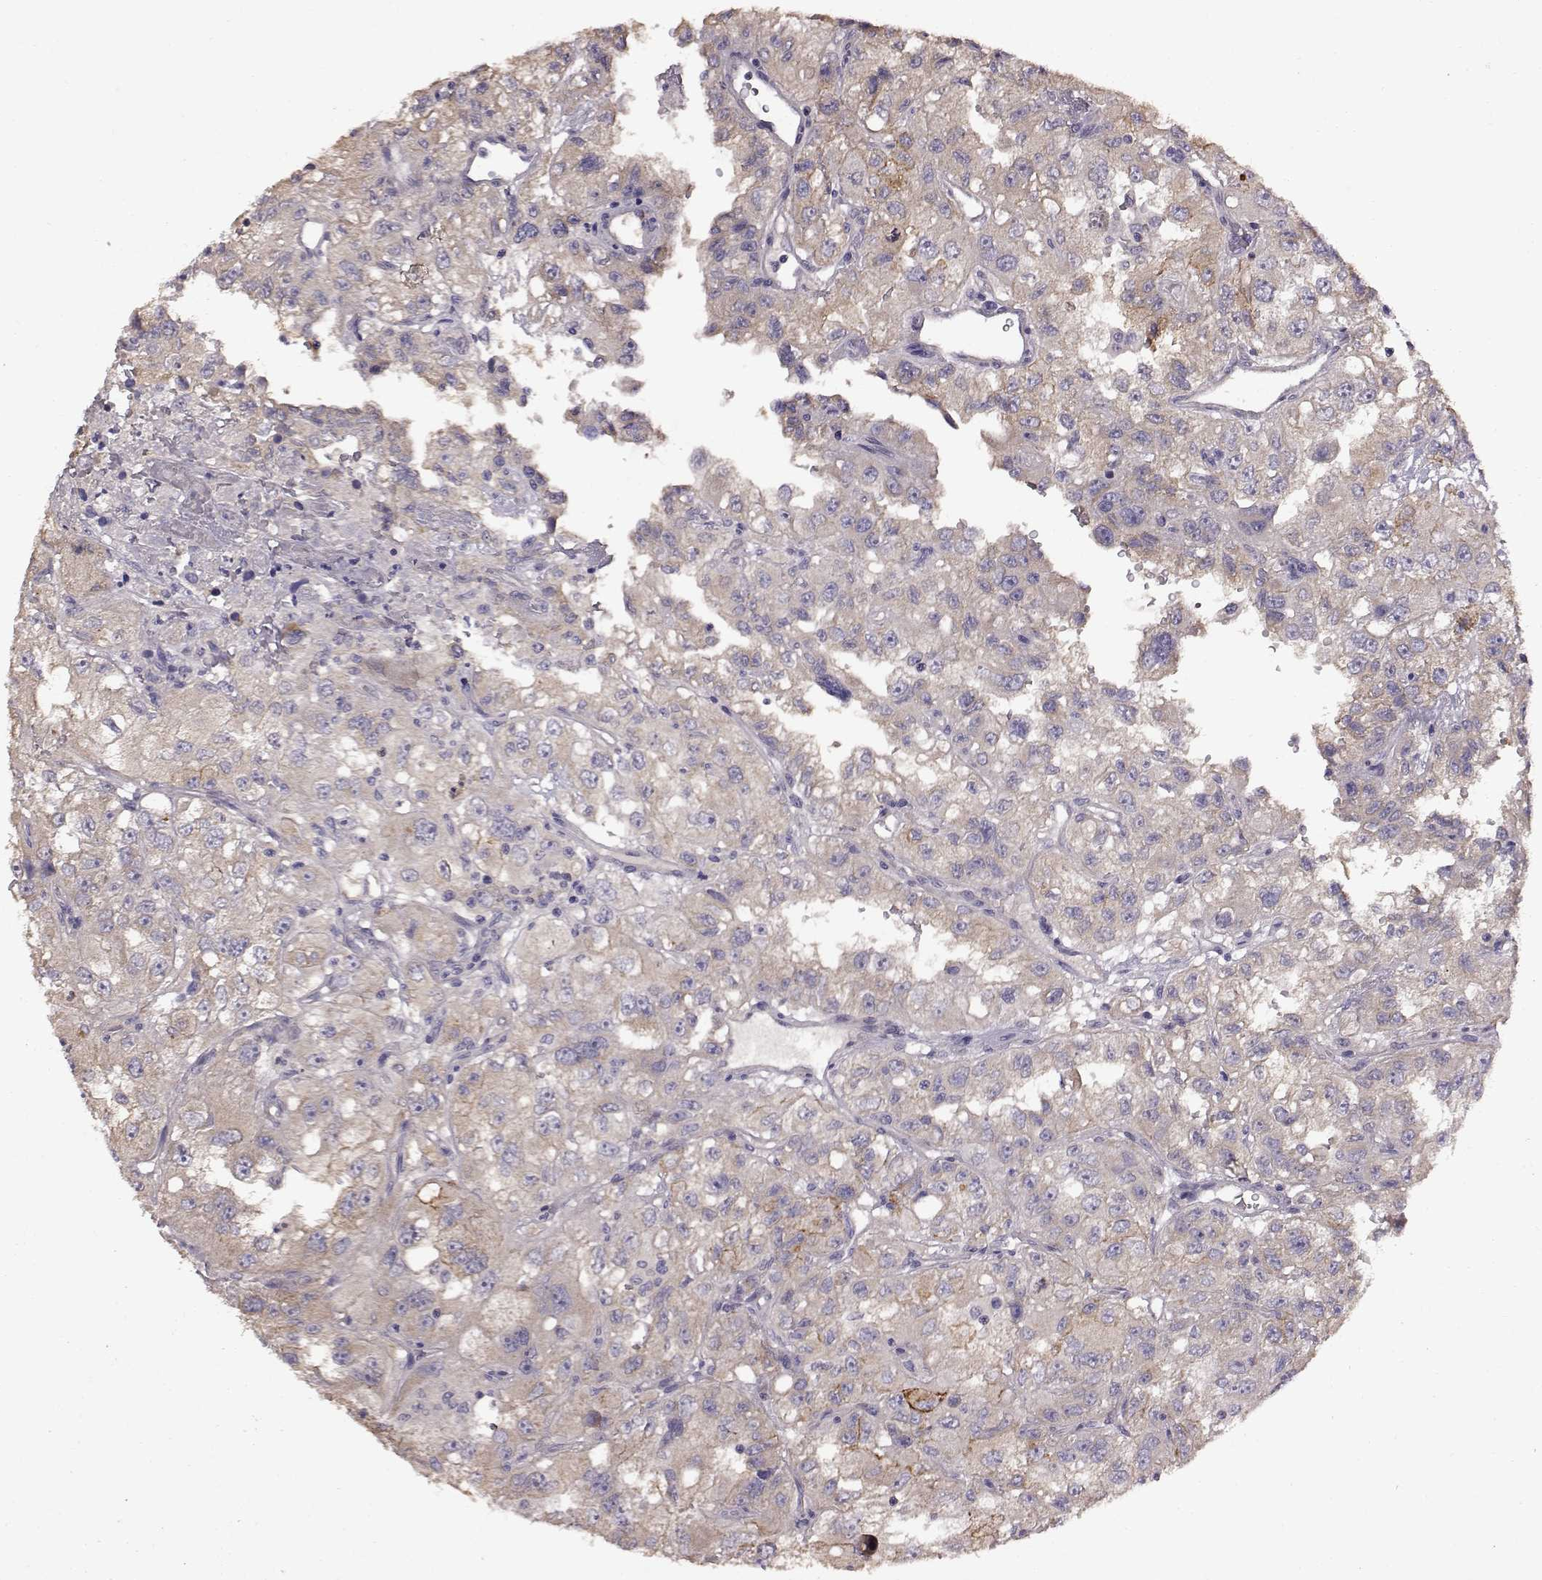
{"staining": {"intensity": "negative", "quantity": "none", "location": "none"}, "tissue": "renal cancer", "cell_type": "Tumor cells", "image_type": "cancer", "snomed": [{"axis": "morphology", "description": "Adenocarcinoma, NOS"}, {"axis": "topography", "description": "Kidney"}], "caption": "Immunohistochemistry (IHC) photomicrograph of adenocarcinoma (renal) stained for a protein (brown), which displays no expression in tumor cells.", "gene": "ADGRG2", "patient": {"sex": "male", "age": 64}}